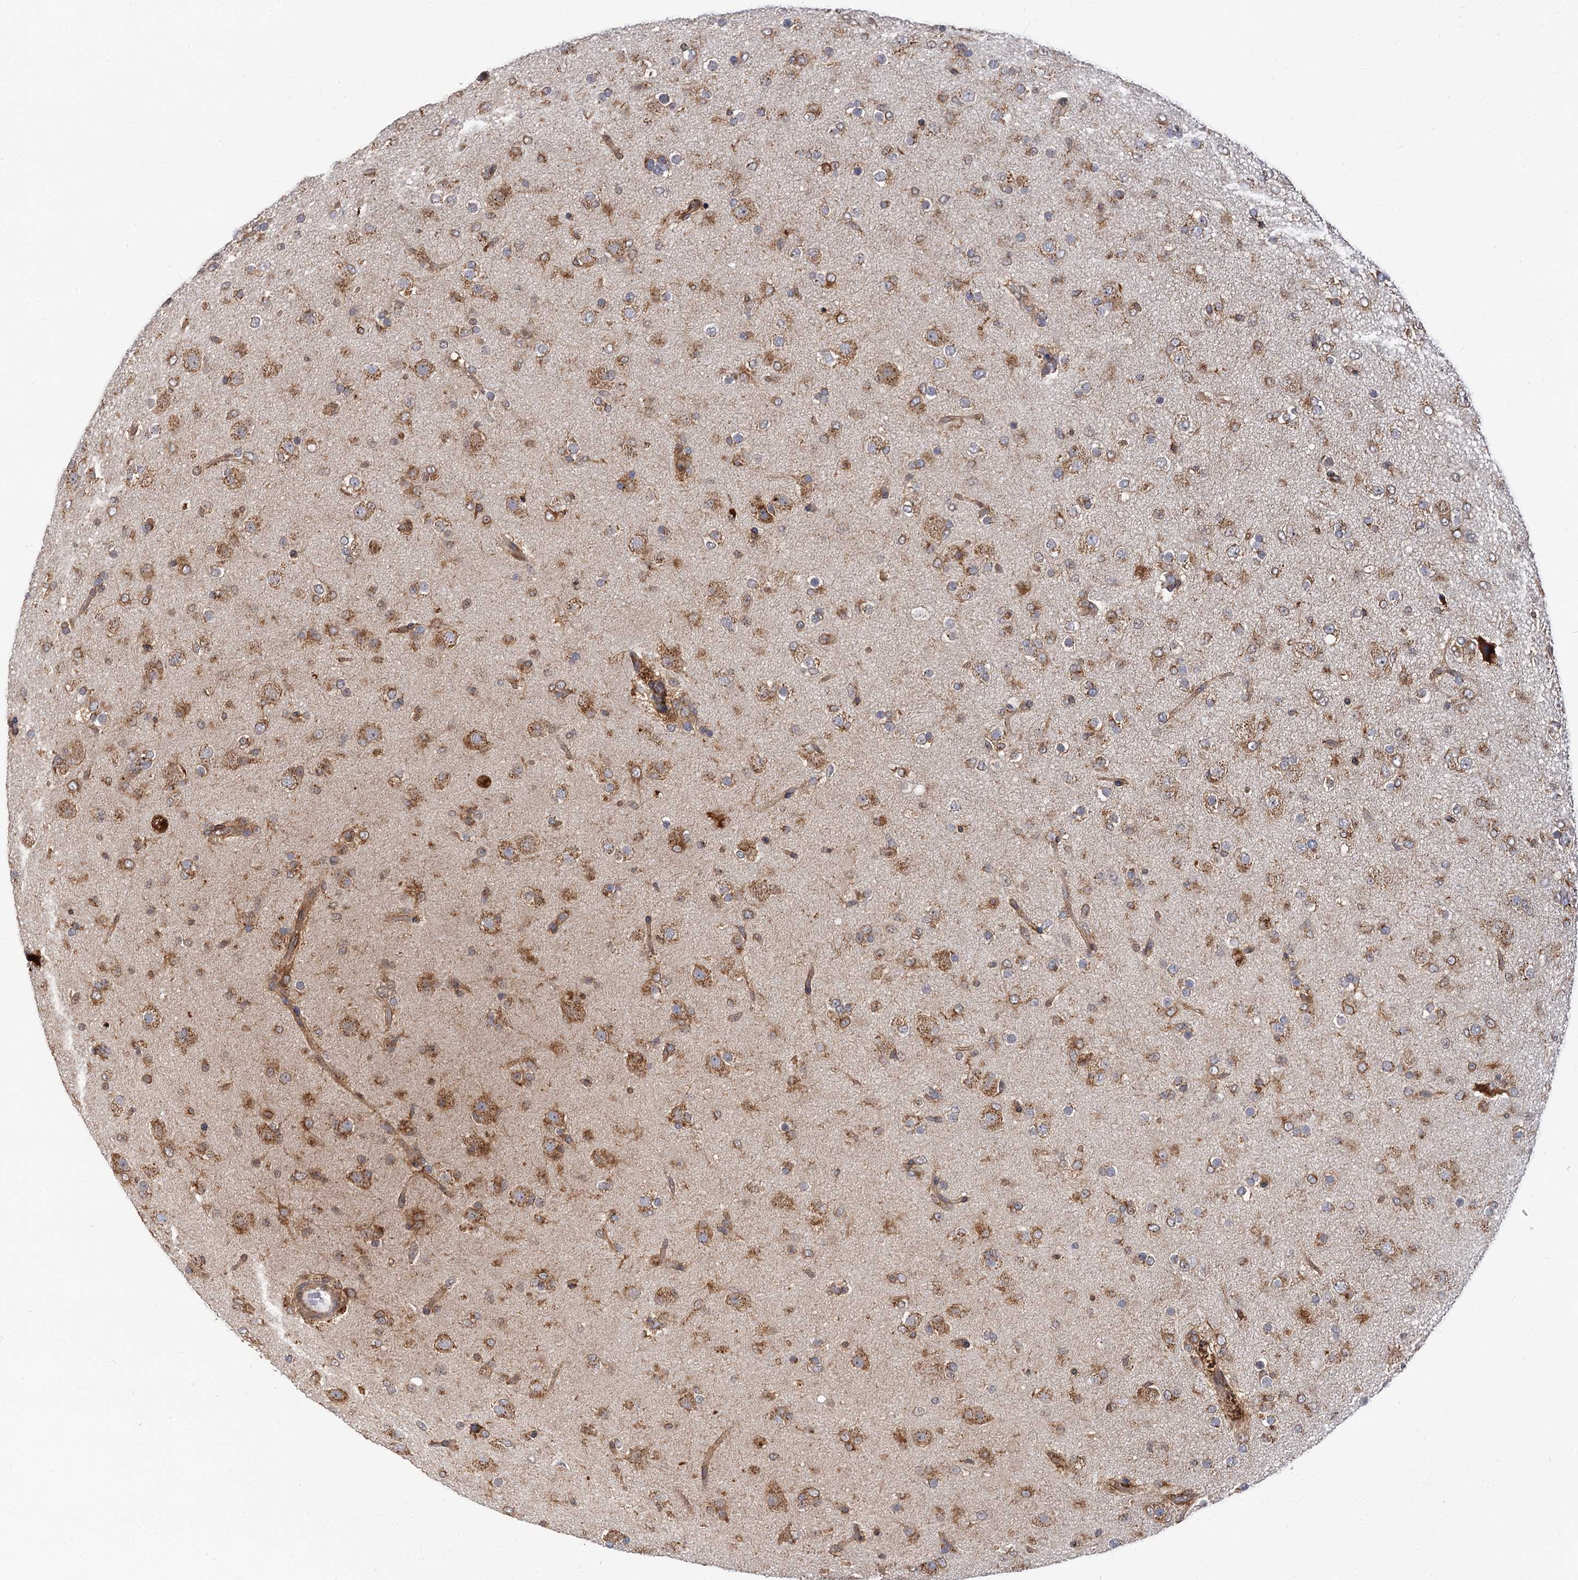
{"staining": {"intensity": "moderate", "quantity": ">75%", "location": "cytoplasmic/membranous"}, "tissue": "glioma", "cell_type": "Tumor cells", "image_type": "cancer", "snomed": [{"axis": "morphology", "description": "Glioma, malignant, Low grade"}, {"axis": "topography", "description": "Brain"}], "caption": "Human malignant glioma (low-grade) stained with a protein marker exhibits moderate staining in tumor cells.", "gene": "PPIP5K2", "patient": {"sex": "male", "age": 65}}